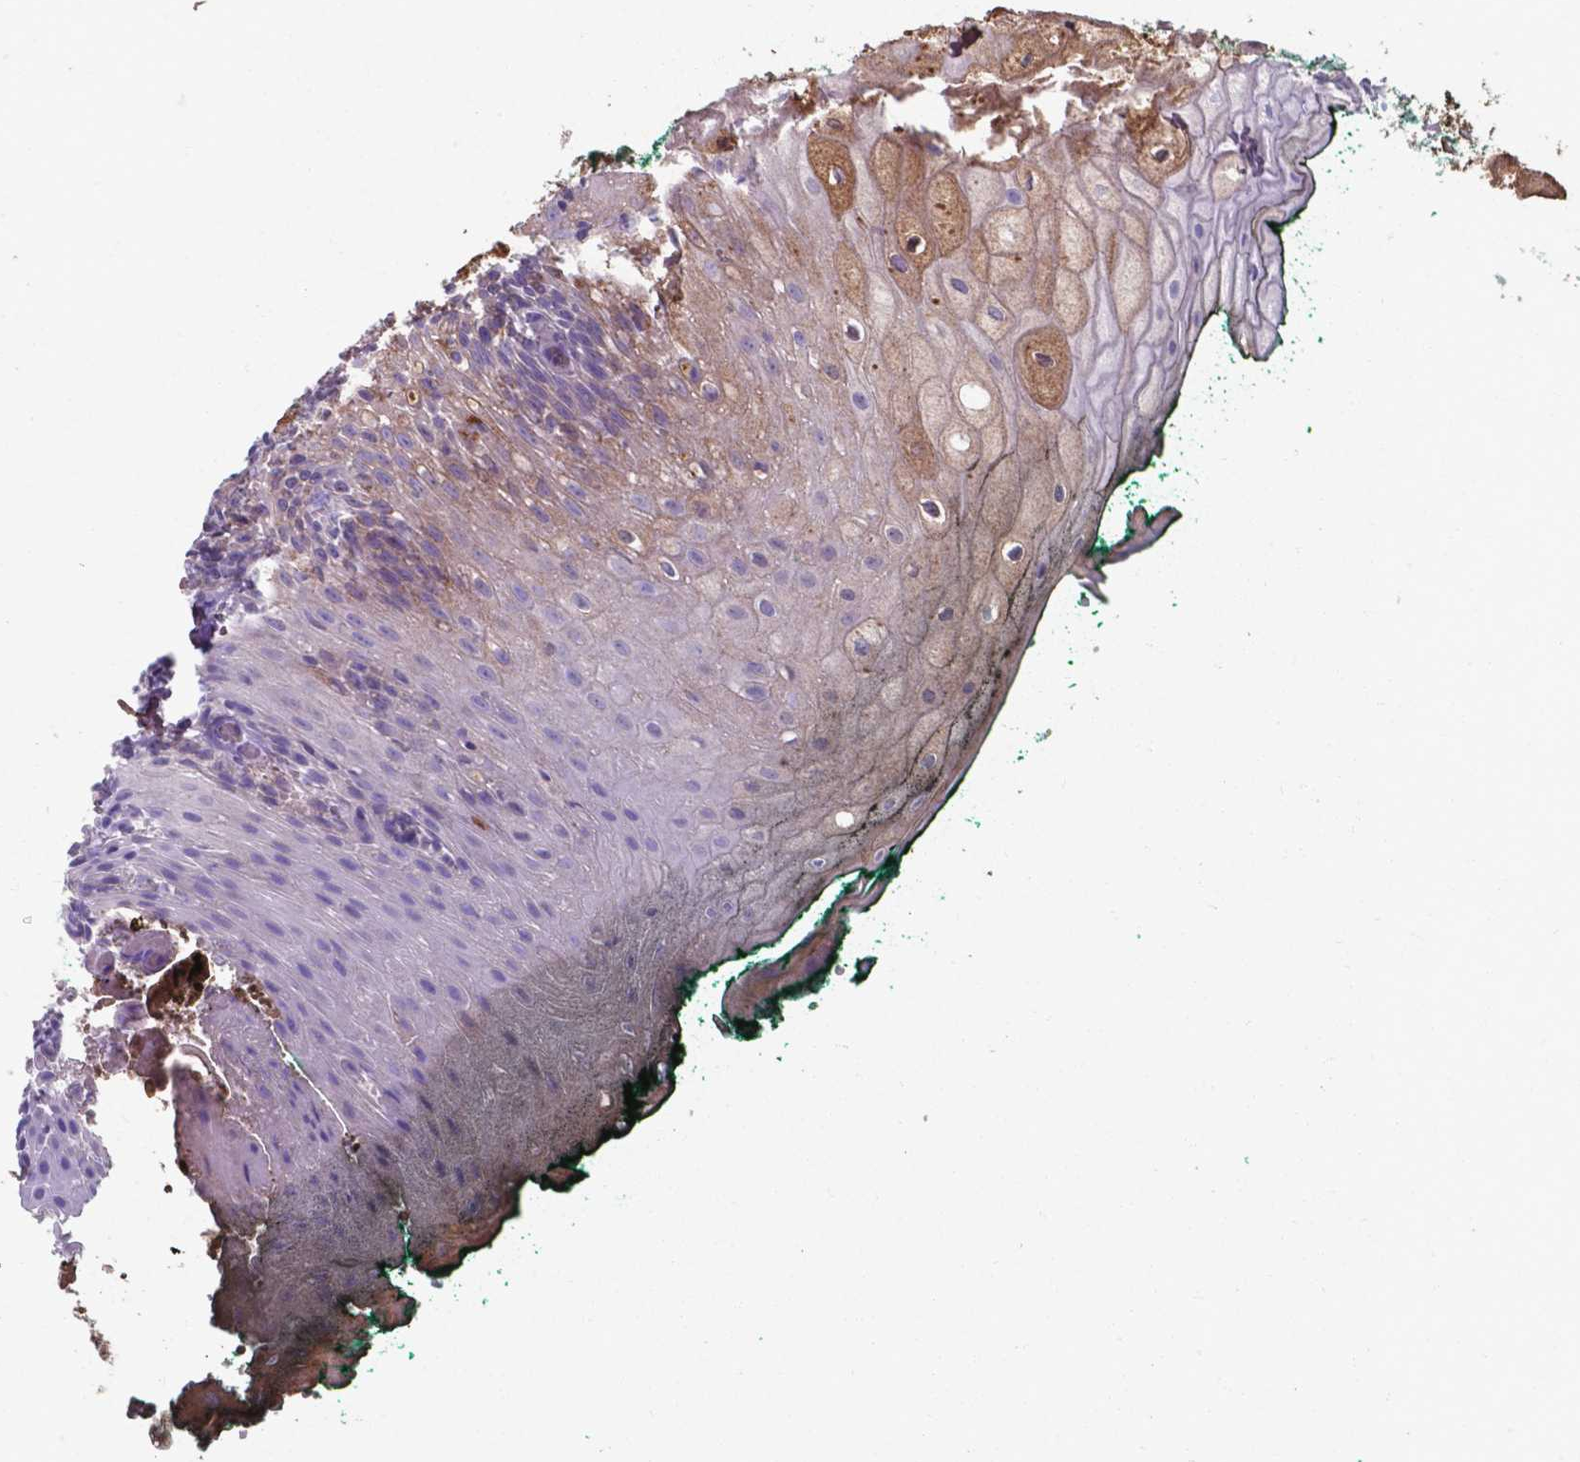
{"staining": {"intensity": "moderate", "quantity": "<25%", "location": "cytoplasmic/membranous"}, "tissue": "oral mucosa", "cell_type": "Squamous epithelial cells", "image_type": "normal", "snomed": [{"axis": "morphology", "description": "Normal tissue, NOS"}, {"axis": "topography", "description": "Oral tissue"}, {"axis": "topography", "description": "Head-Neck"}], "caption": "Moderate cytoplasmic/membranous staining is appreciated in about <25% of squamous epithelial cells in unremarkable oral mucosa.", "gene": "SERPINA1", "patient": {"sex": "female", "age": 68}}